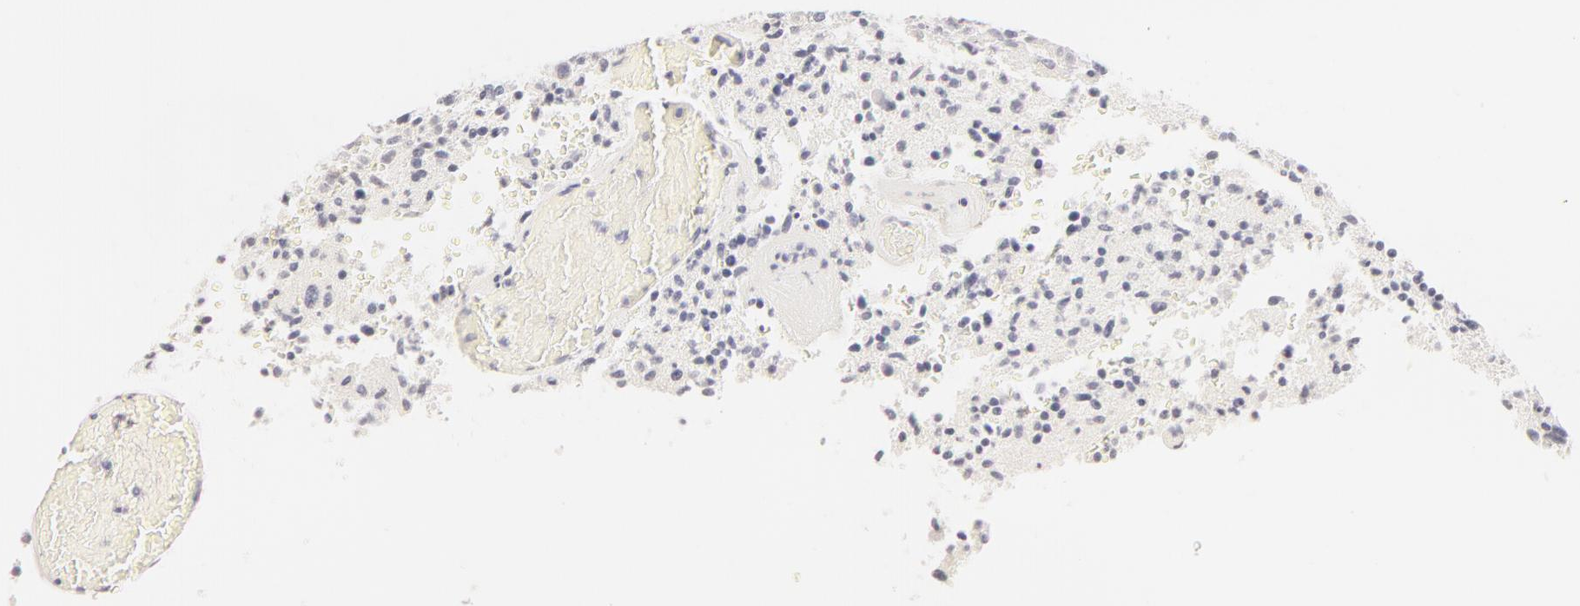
{"staining": {"intensity": "negative", "quantity": "none", "location": "none"}, "tissue": "glioma", "cell_type": "Tumor cells", "image_type": "cancer", "snomed": [{"axis": "morphology", "description": "Glioma, malignant, High grade"}, {"axis": "topography", "description": "Brain"}], "caption": "This is an immunohistochemistry photomicrograph of glioma. There is no positivity in tumor cells.", "gene": "LGALS7B", "patient": {"sex": "male", "age": 36}}